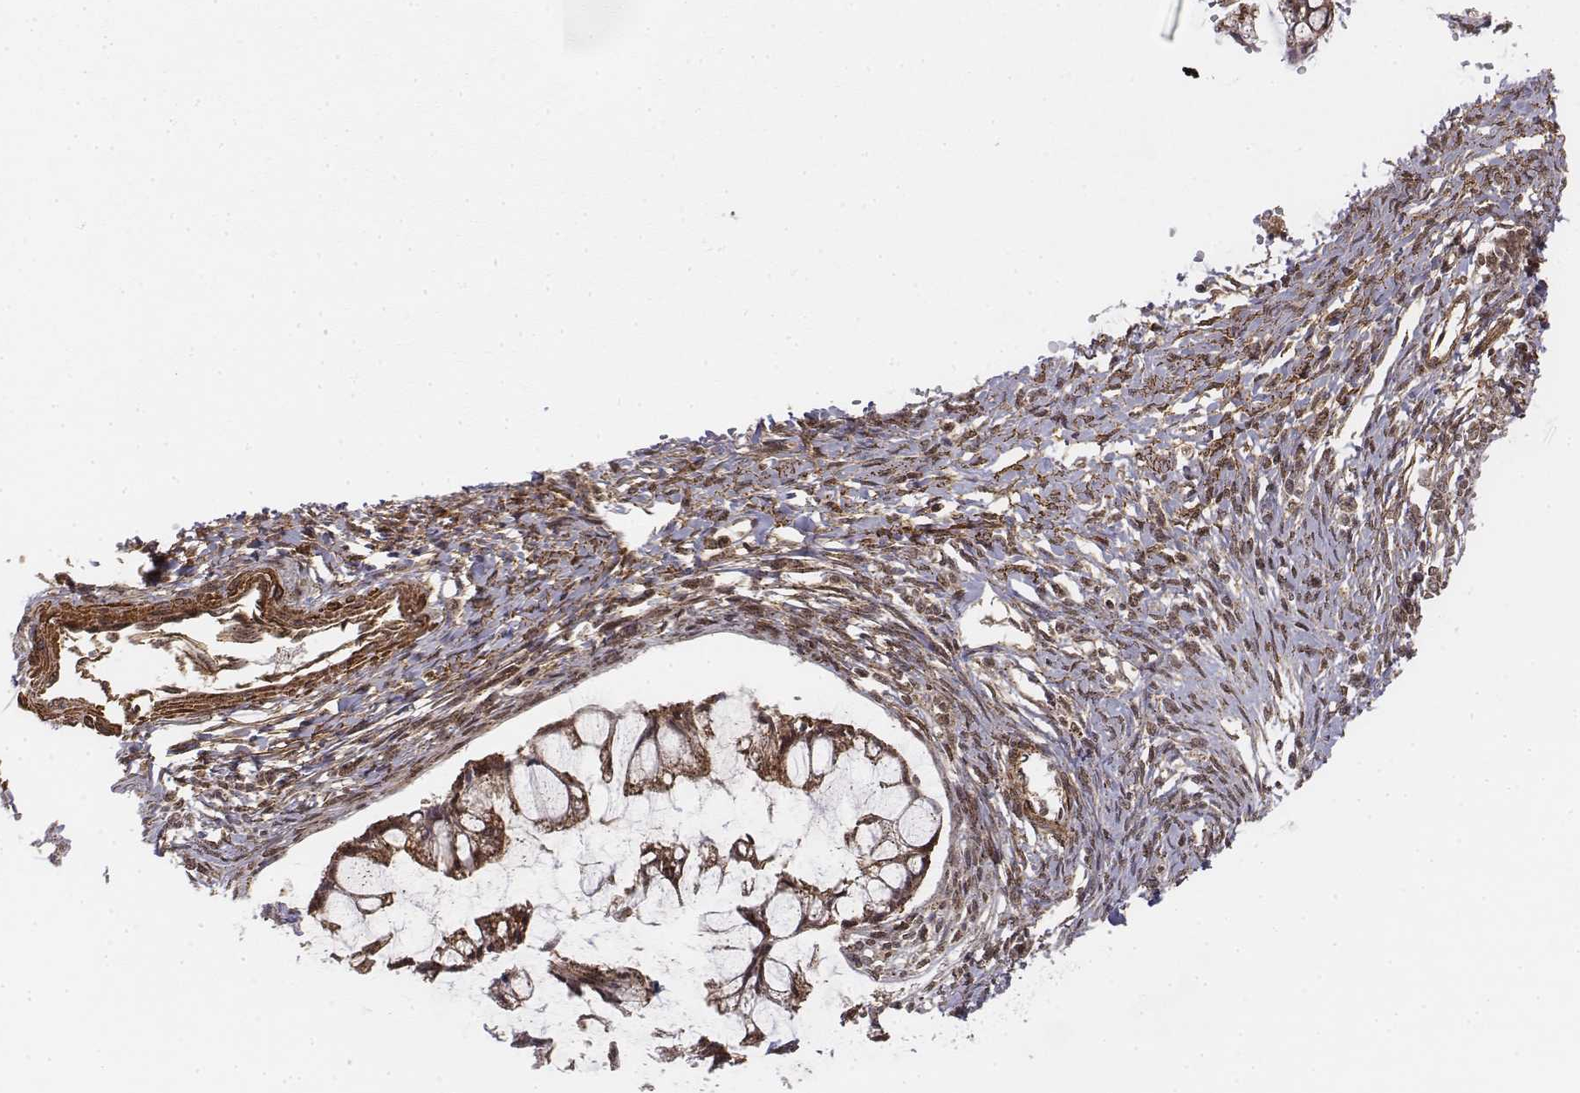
{"staining": {"intensity": "strong", "quantity": ">75%", "location": "cytoplasmic/membranous,nuclear"}, "tissue": "ovarian cancer", "cell_type": "Tumor cells", "image_type": "cancer", "snomed": [{"axis": "morphology", "description": "Cystadenocarcinoma, mucinous, NOS"}, {"axis": "topography", "description": "Ovary"}], "caption": "Immunohistochemistry (IHC) image of human ovarian mucinous cystadenocarcinoma stained for a protein (brown), which reveals high levels of strong cytoplasmic/membranous and nuclear expression in about >75% of tumor cells.", "gene": "ZFYVE19", "patient": {"sex": "female", "age": 73}}